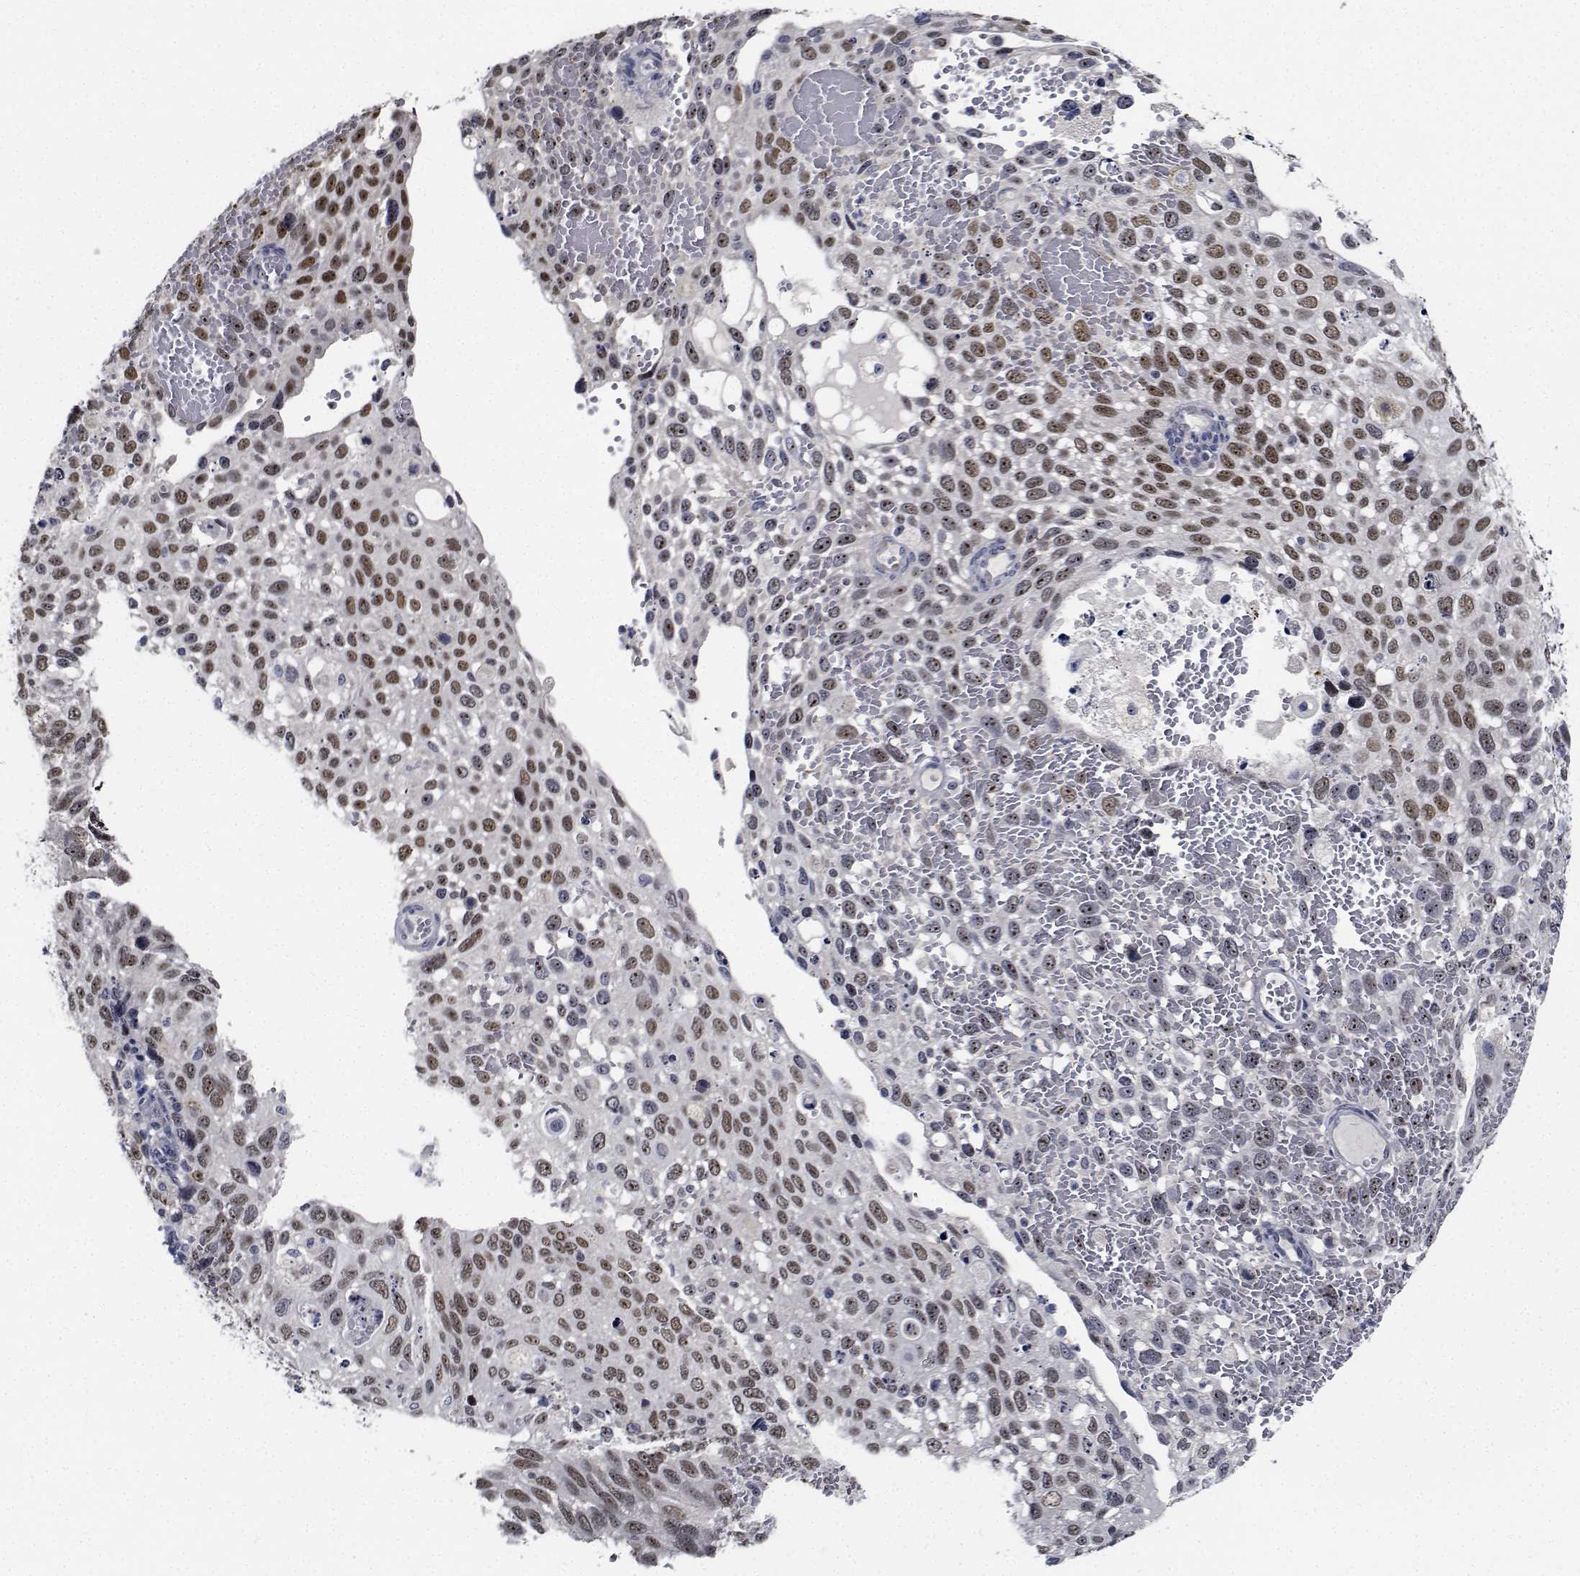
{"staining": {"intensity": "moderate", "quantity": ">75%", "location": "nuclear"}, "tissue": "cervical cancer", "cell_type": "Tumor cells", "image_type": "cancer", "snomed": [{"axis": "morphology", "description": "Squamous cell carcinoma, NOS"}, {"axis": "topography", "description": "Cervix"}], "caption": "Cervical cancer stained with a brown dye demonstrates moderate nuclear positive positivity in approximately >75% of tumor cells.", "gene": "NVL", "patient": {"sex": "female", "age": 70}}